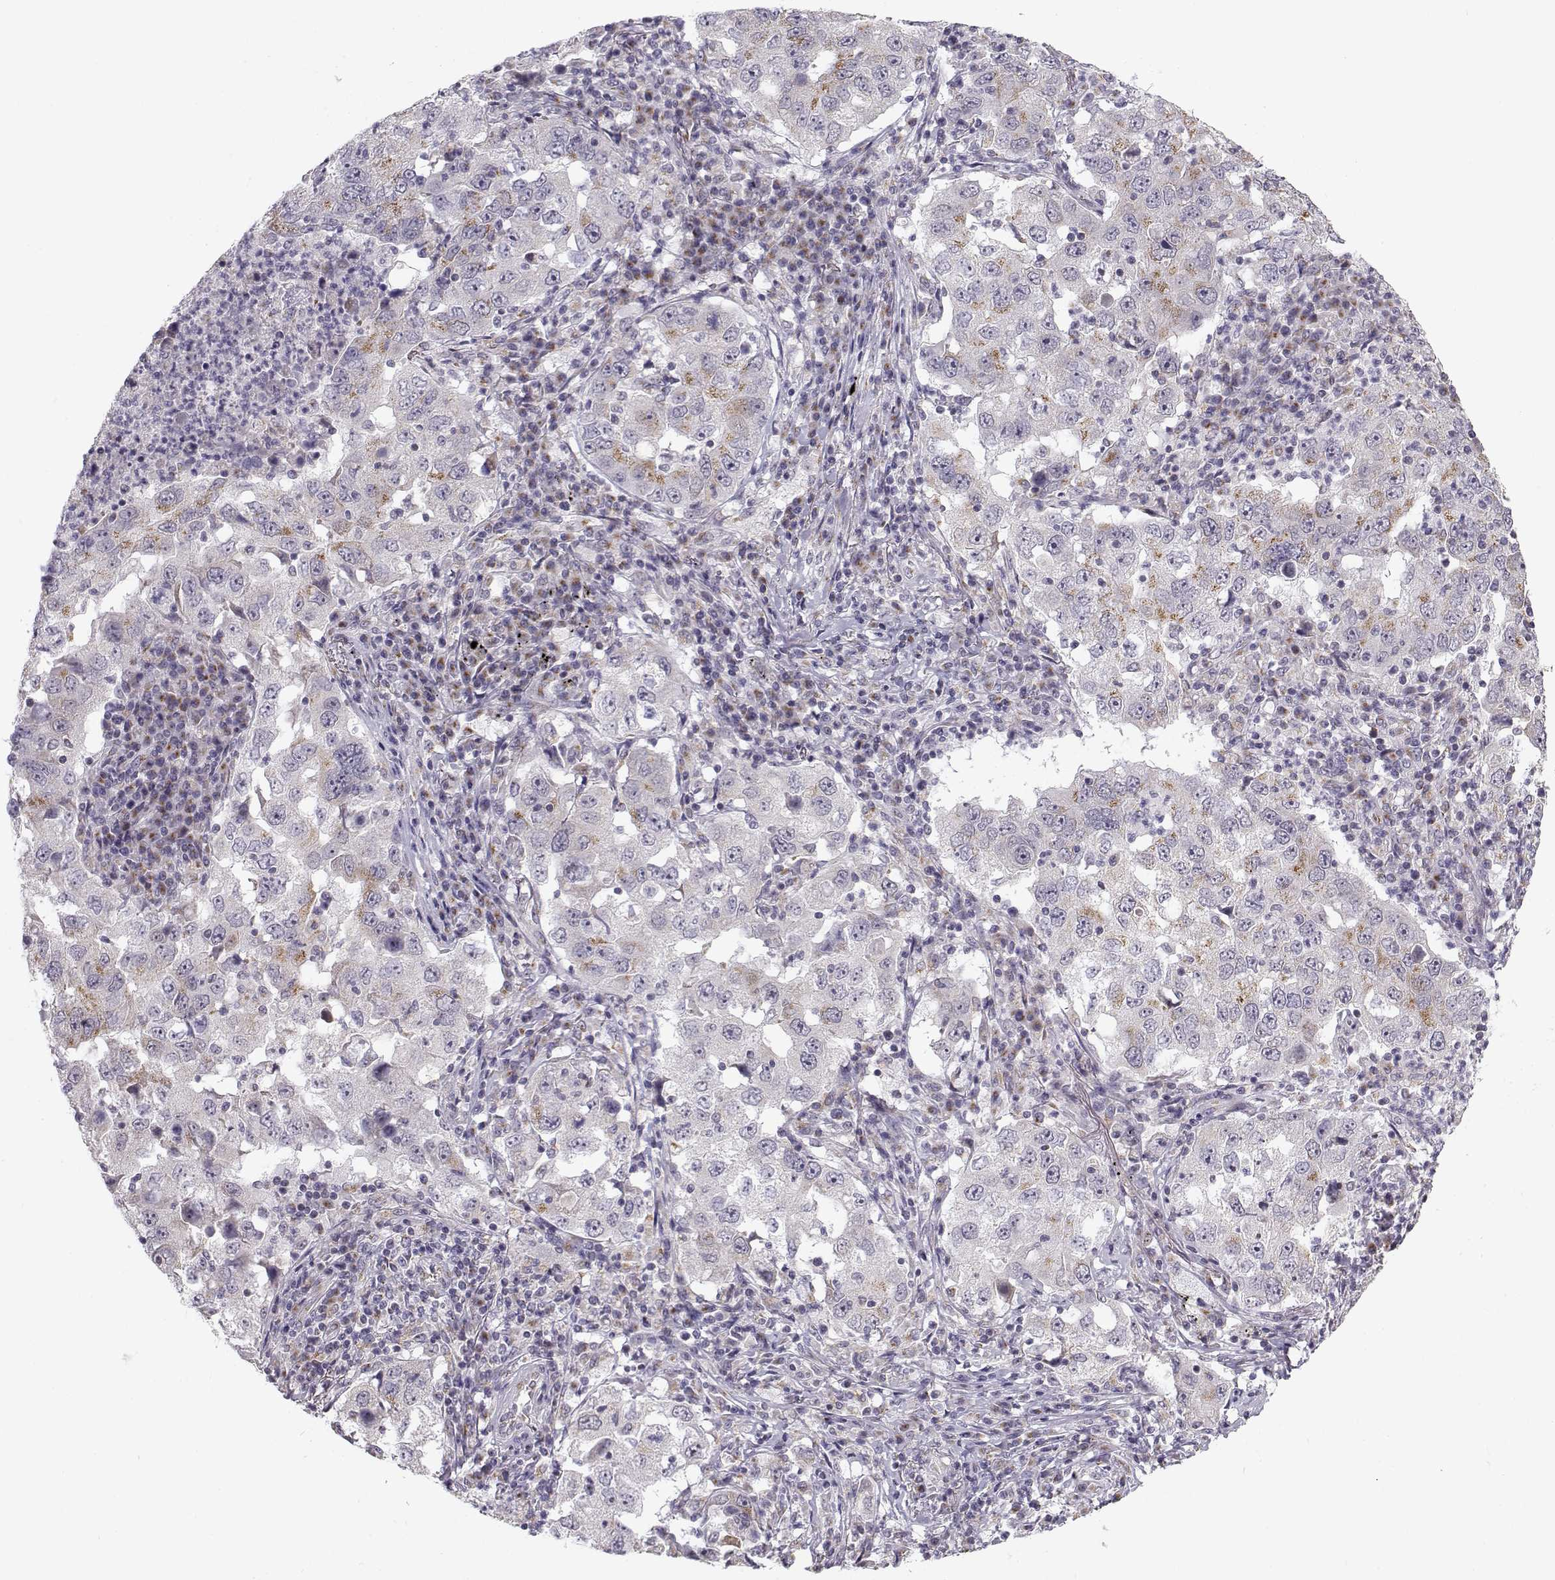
{"staining": {"intensity": "weak", "quantity": "25%-75%", "location": "cytoplasmic/membranous"}, "tissue": "lung cancer", "cell_type": "Tumor cells", "image_type": "cancer", "snomed": [{"axis": "morphology", "description": "Adenocarcinoma, NOS"}, {"axis": "topography", "description": "Lung"}], "caption": "Immunohistochemical staining of human lung adenocarcinoma displays low levels of weak cytoplasmic/membranous staining in approximately 25%-75% of tumor cells. The protein is shown in brown color, while the nuclei are stained blue.", "gene": "SLC4A5", "patient": {"sex": "male", "age": 73}}